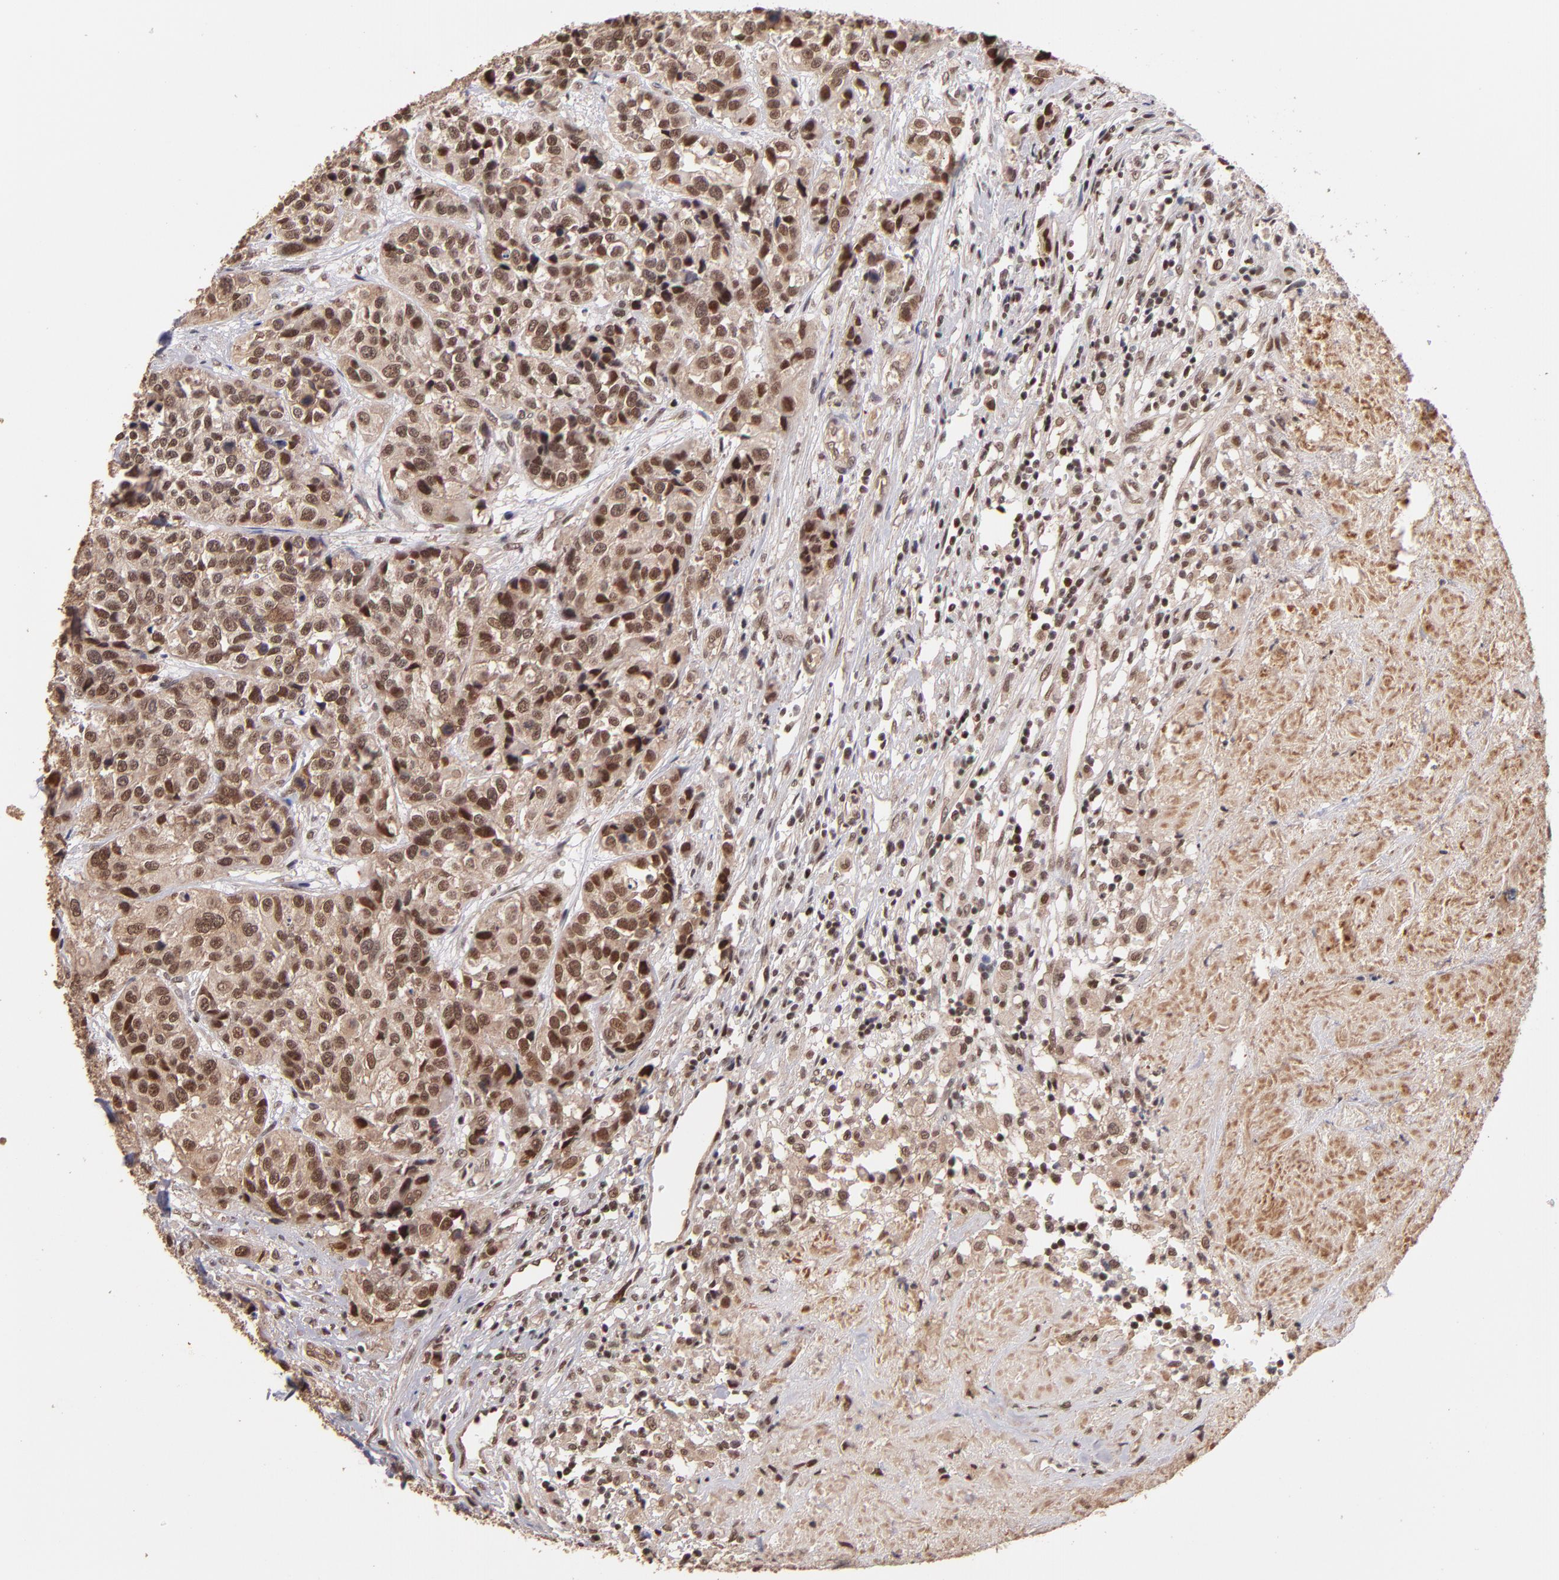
{"staining": {"intensity": "moderate", "quantity": ">75%", "location": "nuclear"}, "tissue": "urothelial cancer", "cell_type": "Tumor cells", "image_type": "cancer", "snomed": [{"axis": "morphology", "description": "Urothelial carcinoma, High grade"}, {"axis": "topography", "description": "Urinary bladder"}], "caption": "Brown immunohistochemical staining in urothelial cancer reveals moderate nuclear staining in about >75% of tumor cells.", "gene": "TERF2", "patient": {"sex": "female", "age": 81}}